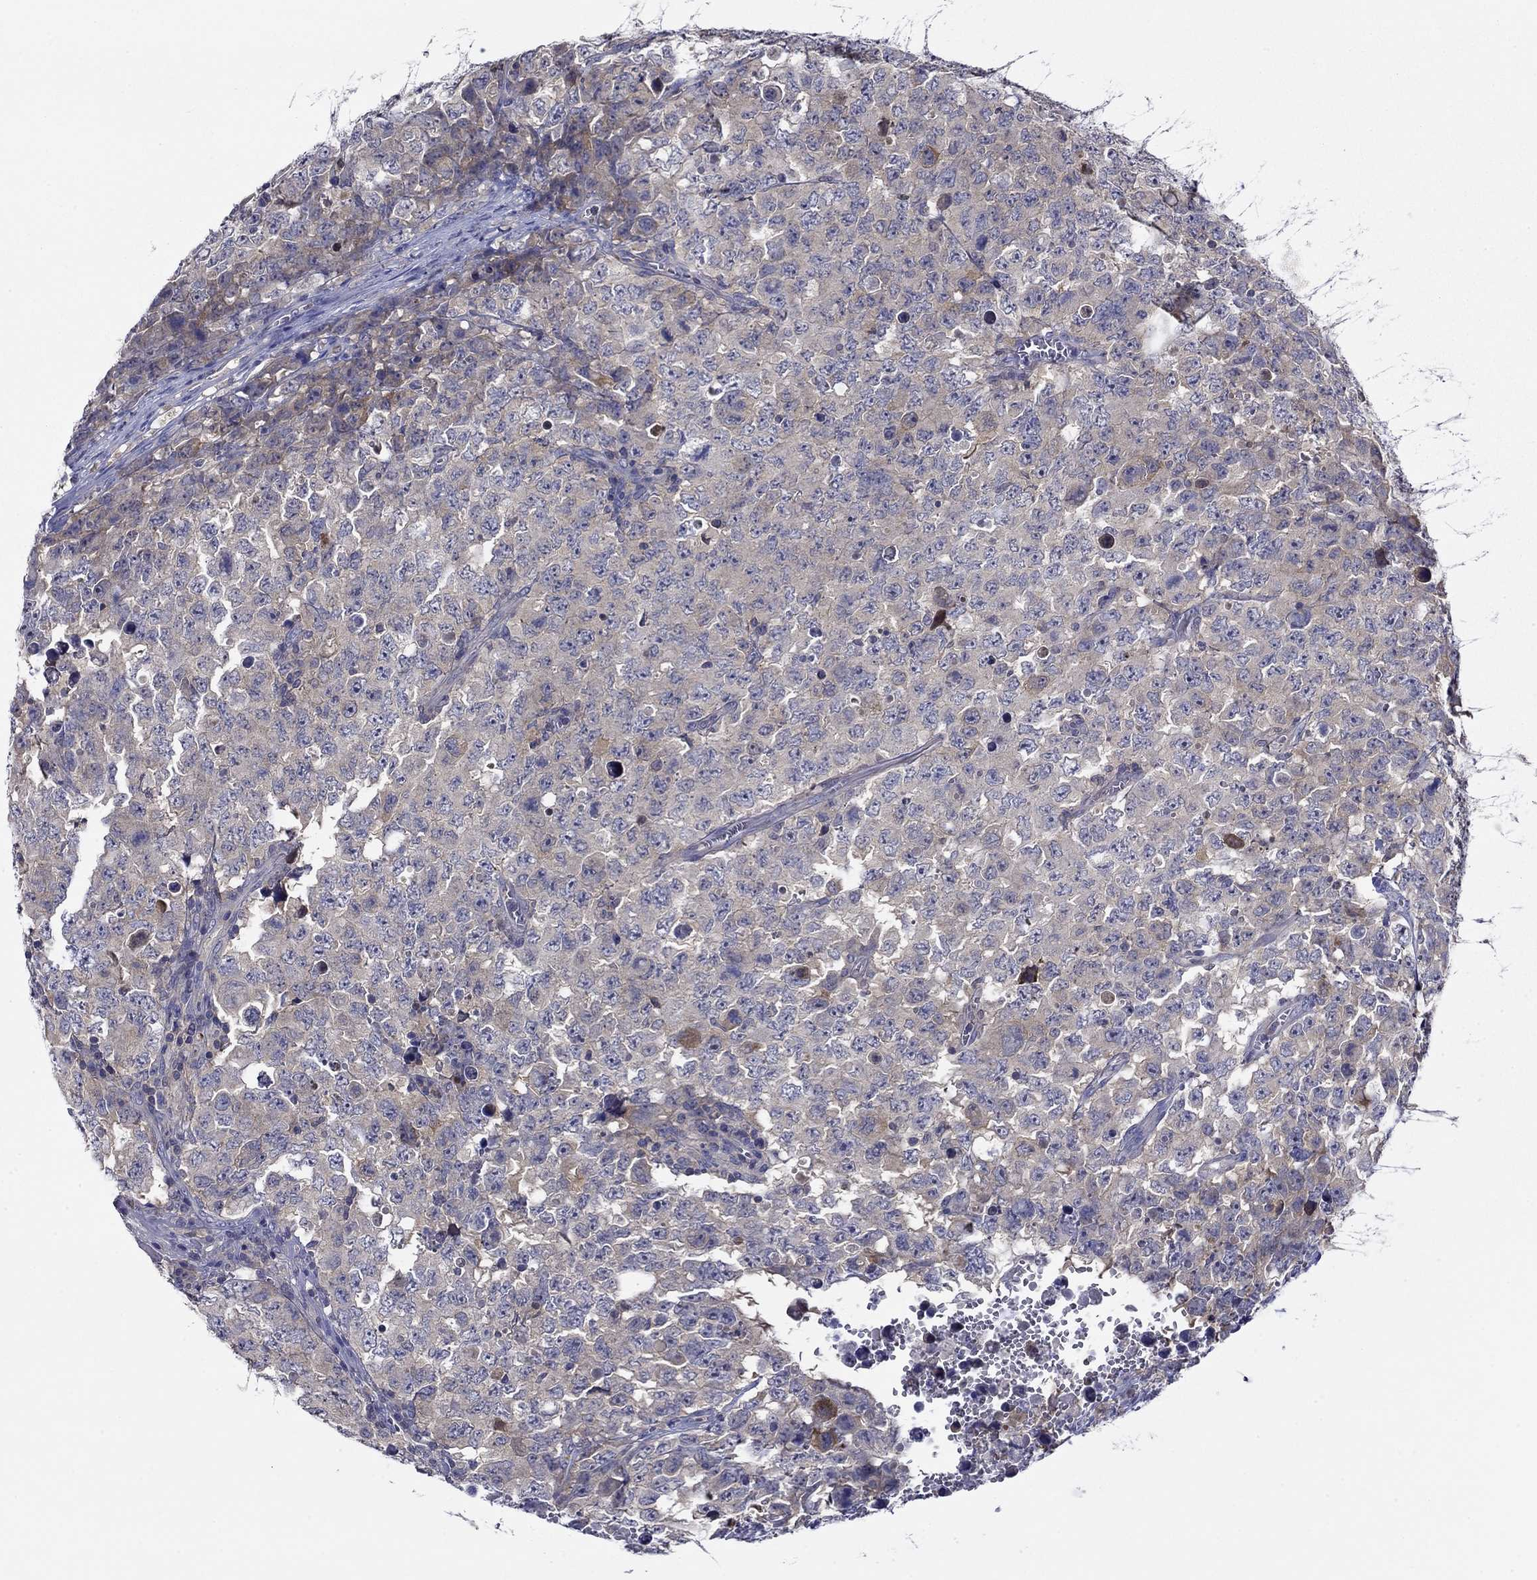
{"staining": {"intensity": "negative", "quantity": "none", "location": "none"}, "tissue": "testis cancer", "cell_type": "Tumor cells", "image_type": "cancer", "snomed": [{"axis": "morphology", "description": "Carcinoma, Embryonal, NOS"}, {"axis": "topography", "description": "Testis"}], "caption": "Protein analysis of testis embryonal carcinoma shows no significant positivity in tumor cells. (Stains: DAB (3,3'-diaminobenzidine) immunohistochemistry with hematoxylin counter stain, Microscopy: brightfield microscopy at high magnification).", "gene": "POU2F2", "patient": {"sex": "male", "age": 23}}